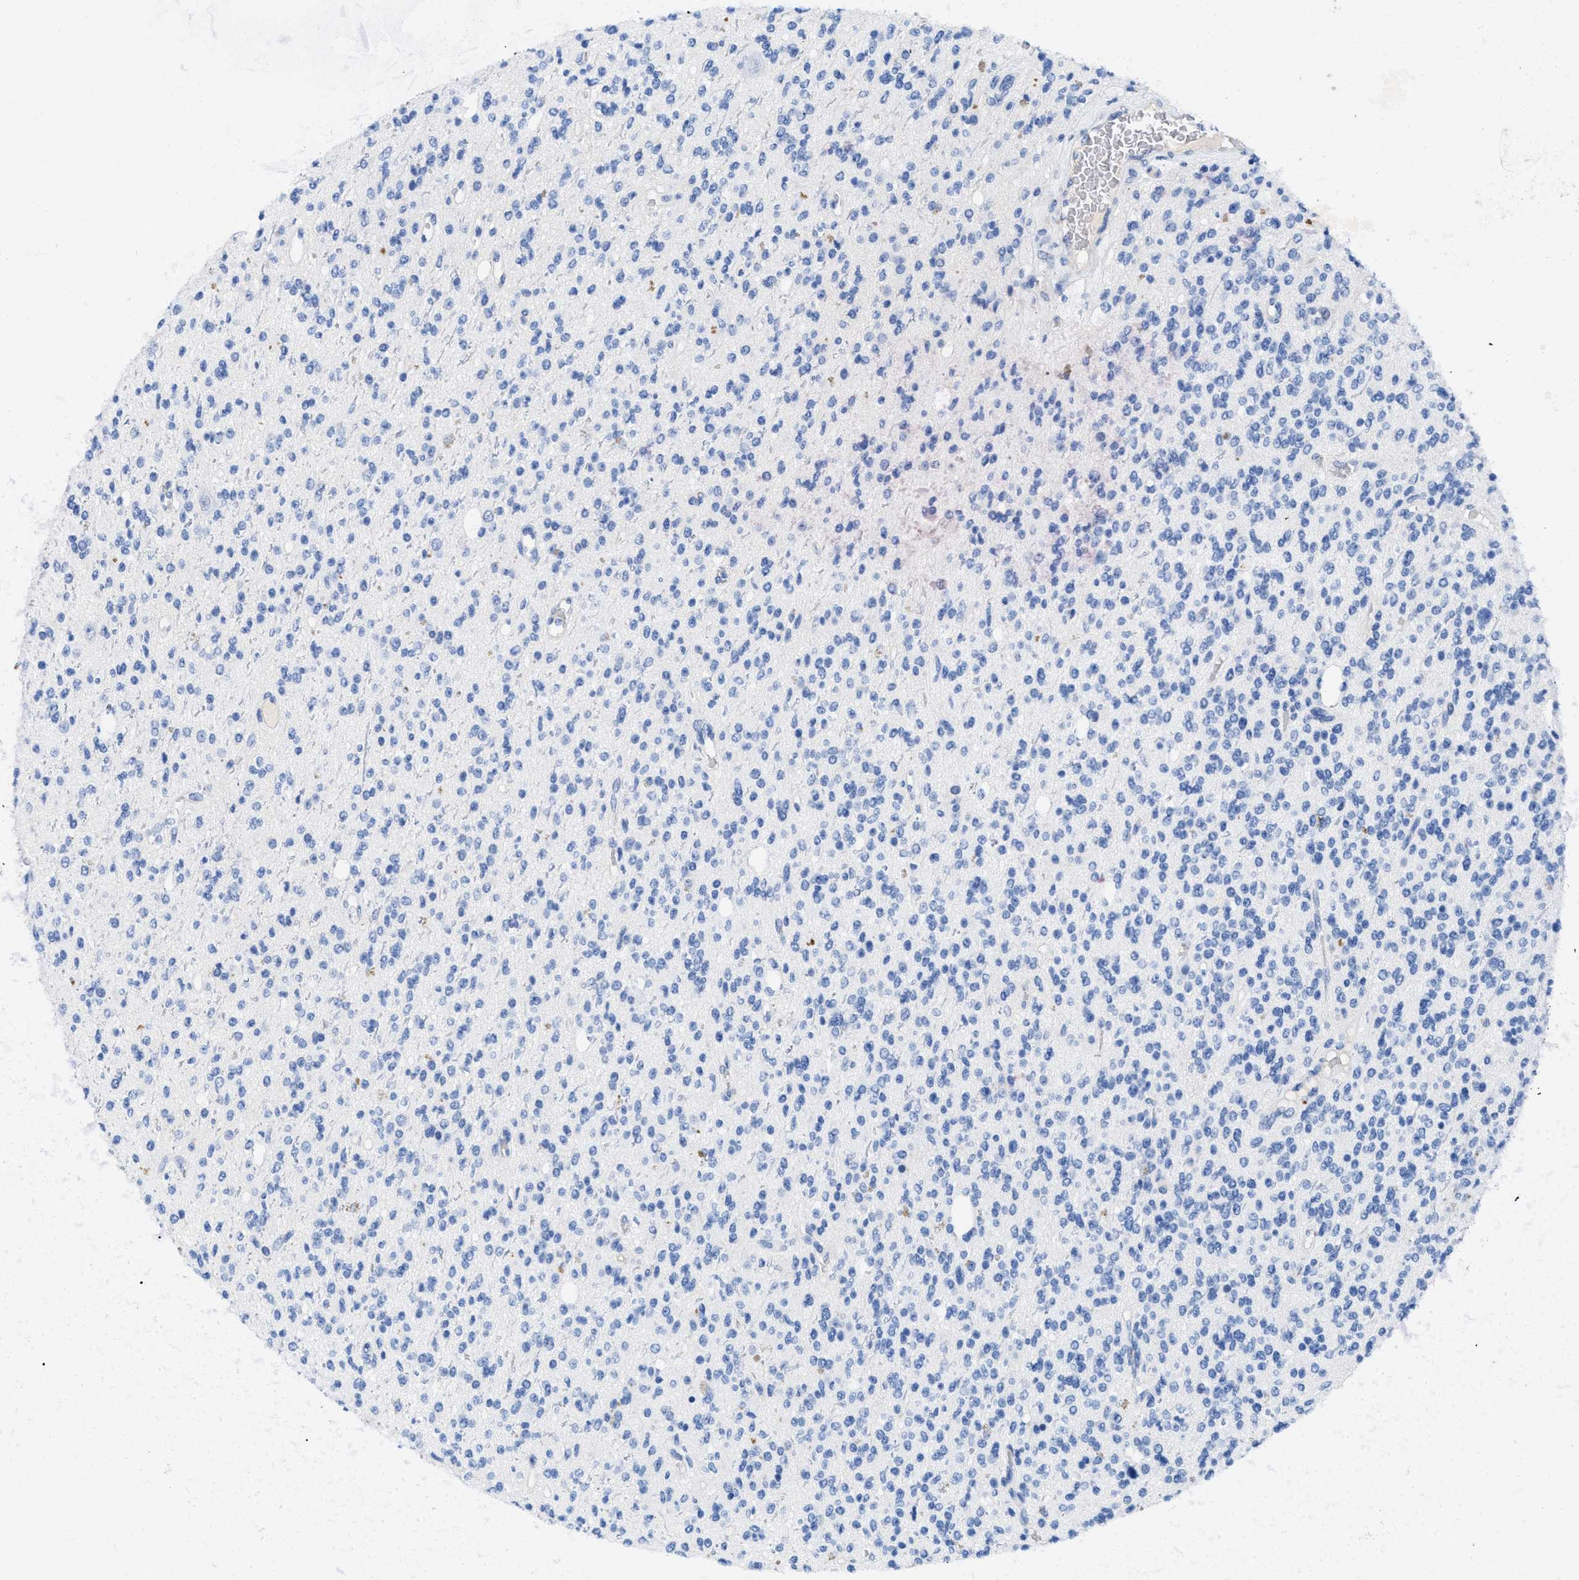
{"staining": {"intensity": "negative", "quantity": "none", "location": "none"}, "tissue": "glioma", "cell_type": "Tumor cells", "image_type": "cancer", "snomed": [{"axis": "morphology", "description": "Glioma, malignant, High grade"}, {"axis": "topography", "description": "Brain"}], "caption": "DAB immunohistochemical staining of human high-grade glioma (malignant) demonstrates no significant expression in tumor cells.", "gene": "TMEM68", "patient": {"sex": "male", "age": 34}}